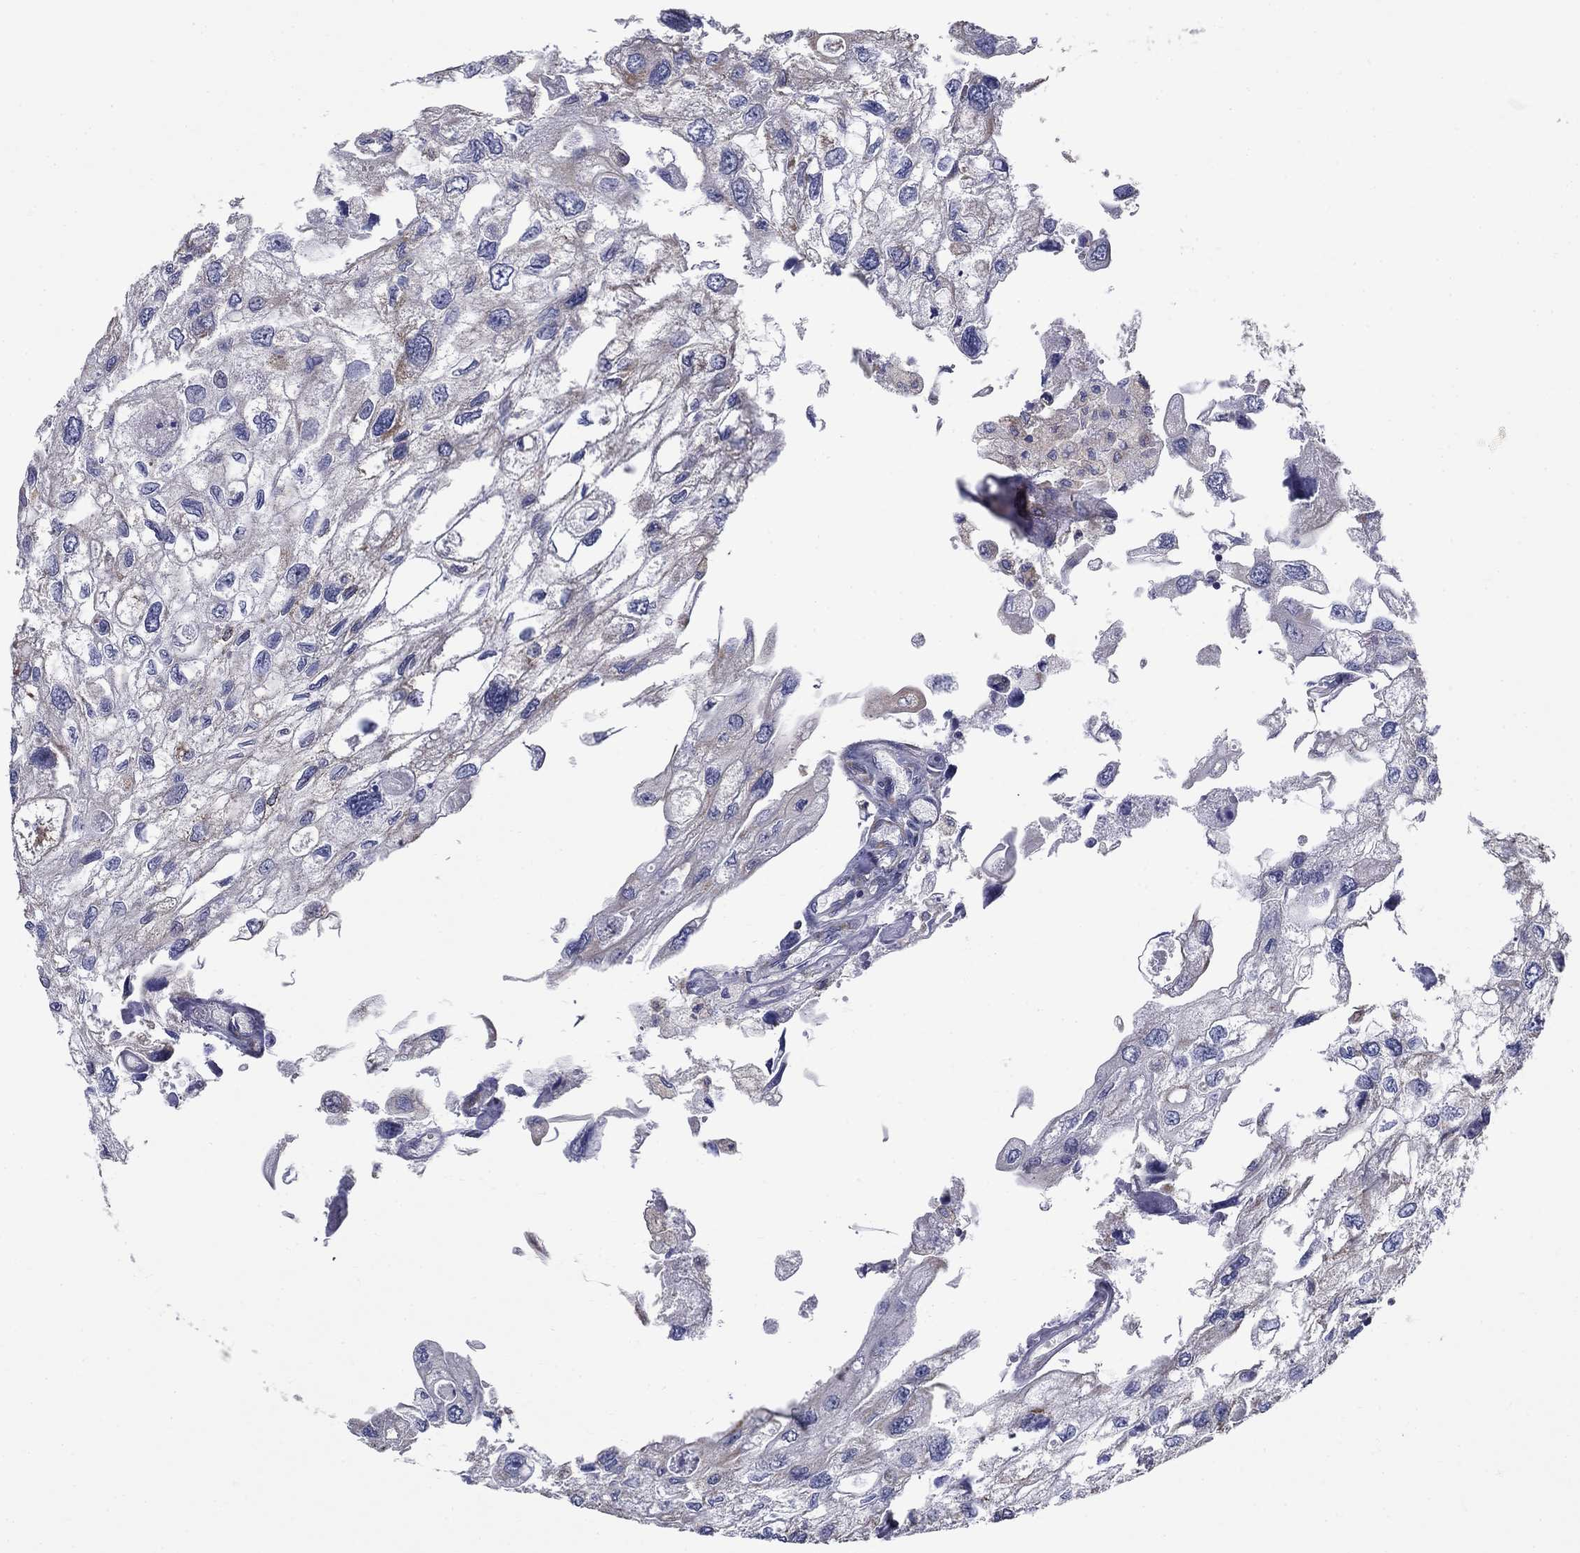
{"staining": {"intensity": "negative", "quantity": "none", "location": "none"}, "tissue": "urothelial cancer", "cell_type": "Tumor cells", "image_type": "cancer", "snomed": [{"axis": "morphology", "description": "Urothelial carcinoma, High grade"}, {"axis": "topography", "description": "Urinary bladder"}], "caption": "The micrograph demonstrates no significant staining in tumor cells of urothelial cancer.", "gene": "NME5", "patient": {"sex": "male", "age": 59}}